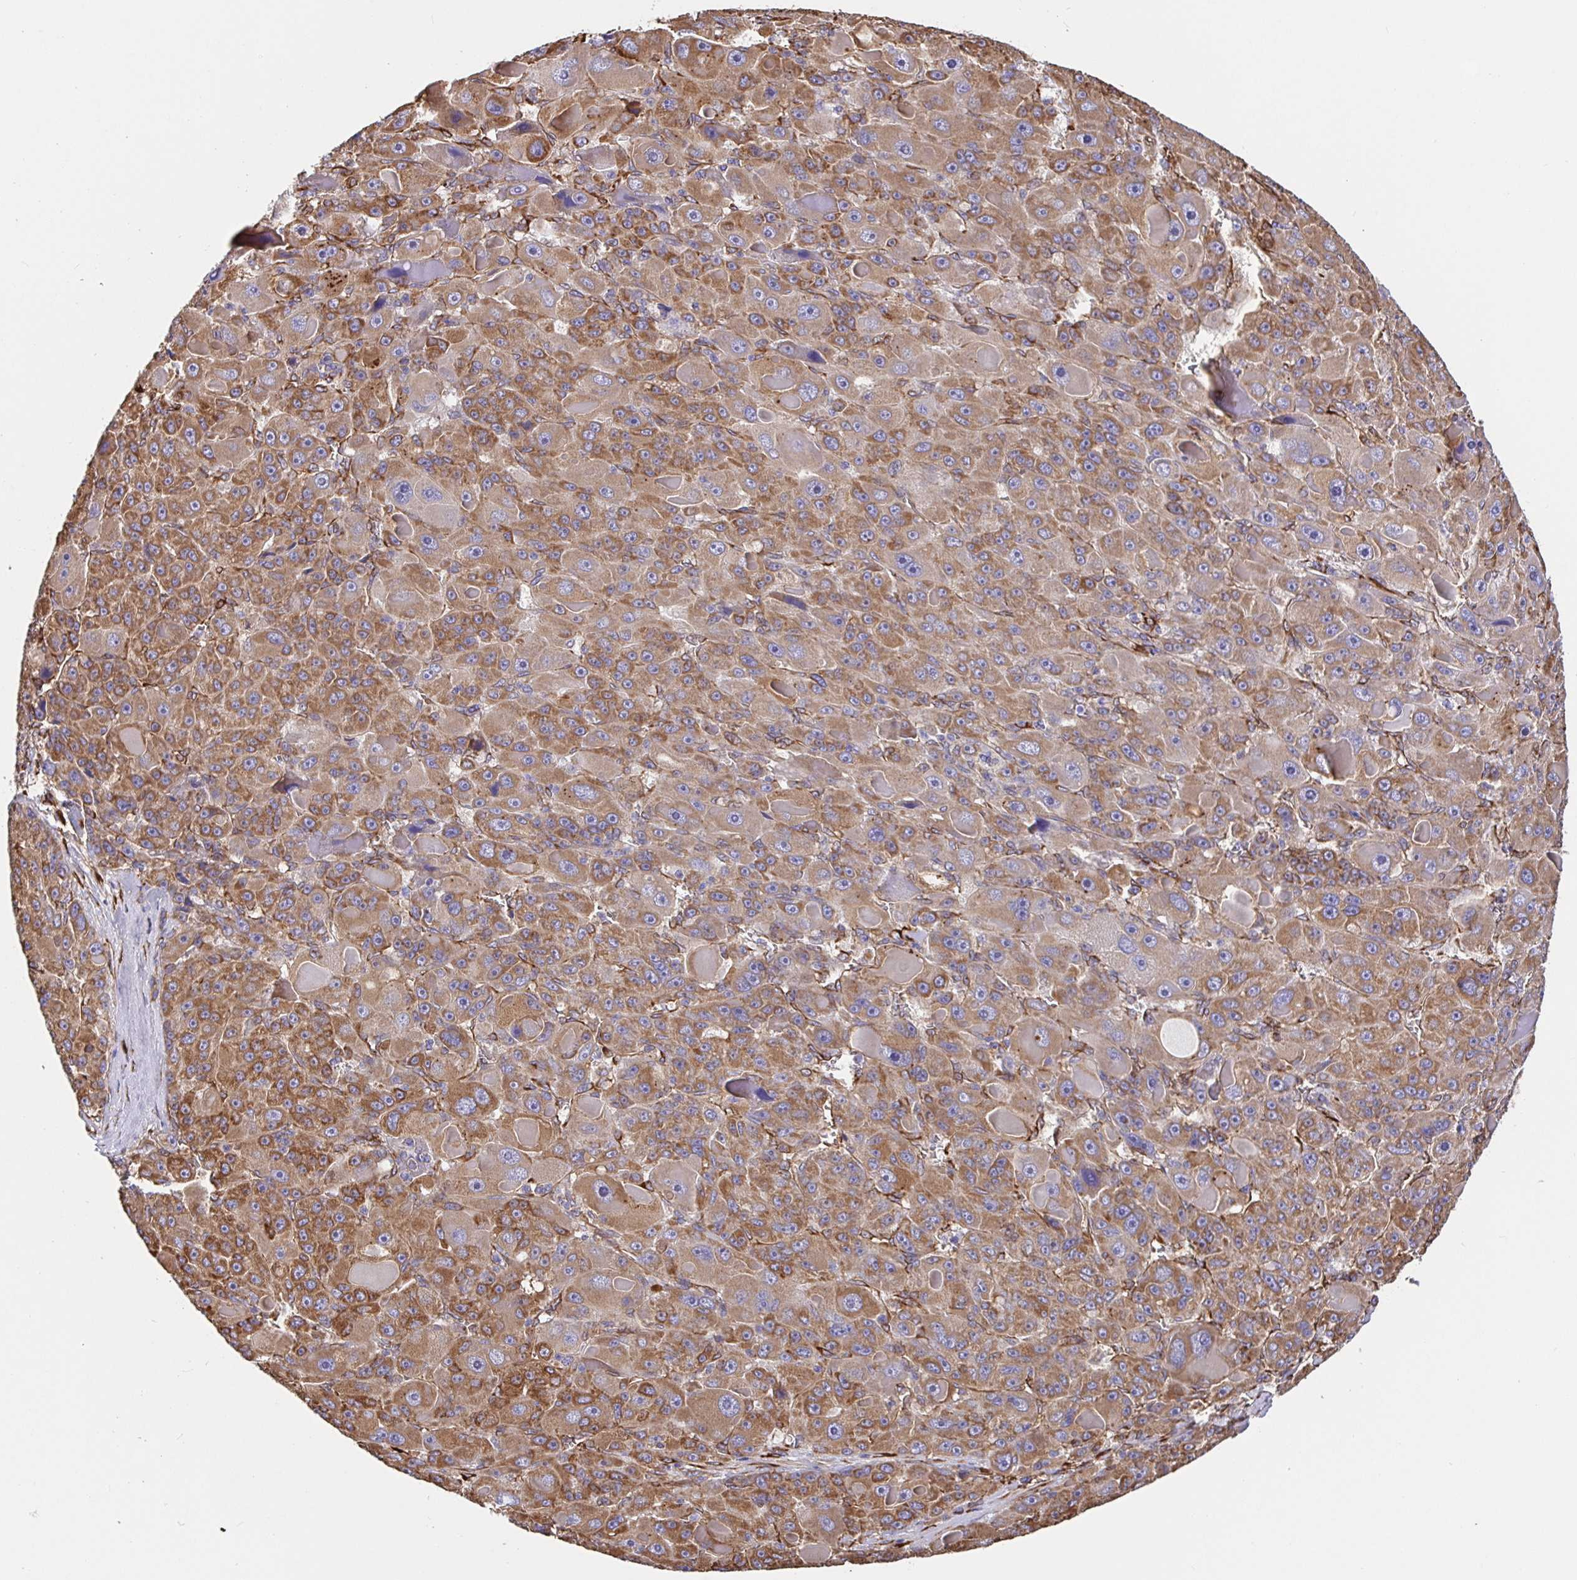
{"staining": {"intensity": "moderate", "quantity": ">75%", "location": "cytoplasmic/membranous"}, "tissue": "liver cancer", "cell_type": "Tumor cells", "image_type": "cancer", "snomed": [{"axis": "morphology", "description": "Carcinoma, Hepatocellular, NOS"}, {"axis": "topography", "description": "Liver"}], "caption": "Human hepatocellular carcinoma (liver) stained for a protein (brown) shows moderate cytoplasmic/membranous positive staining in approximately >75% of tumor cells.", "gene": "MAOA", "patient": {"sex": "male", "age": 76}}